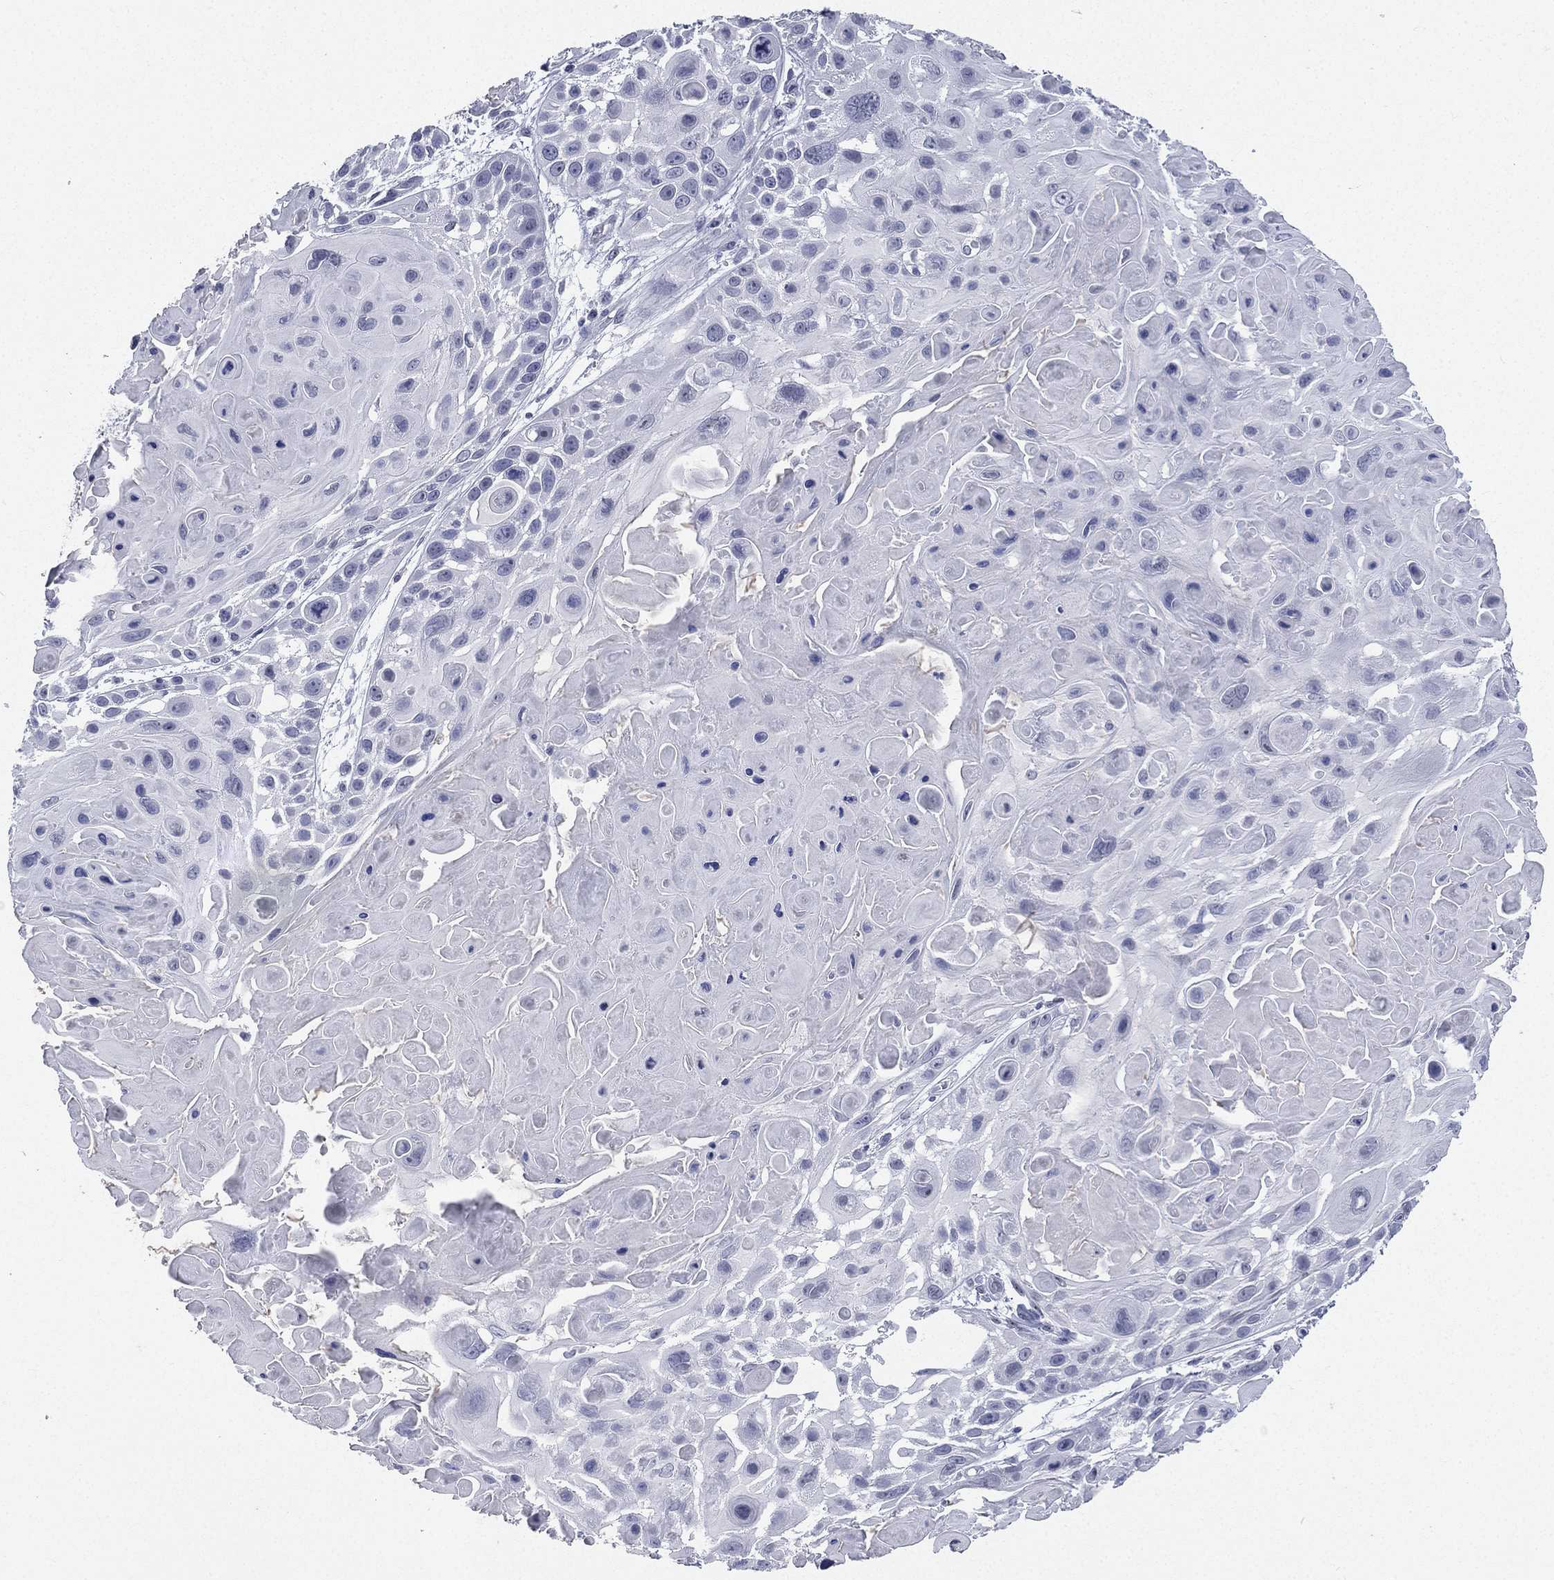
{"staining": {"intensity": "negative", "quantity": "none", "location": "none"}, "tissue": "skin cancer", "cell_type": "Tumor cells", "image_type": "cancer", "snomed": [{"axis": "morphology", "description": "Squamous cell carcinoma, NOS"}, {"axis": "topography", "description": "Skin"}, {"axis": "topography", "description": "Anal"}], "caption": "The IHC micrograph has no significant expression in tumor cells of squamous cell carcinoma (skin) tissue.", "gene": "CD22", "patient": {"sex": "female", "age": 75}}